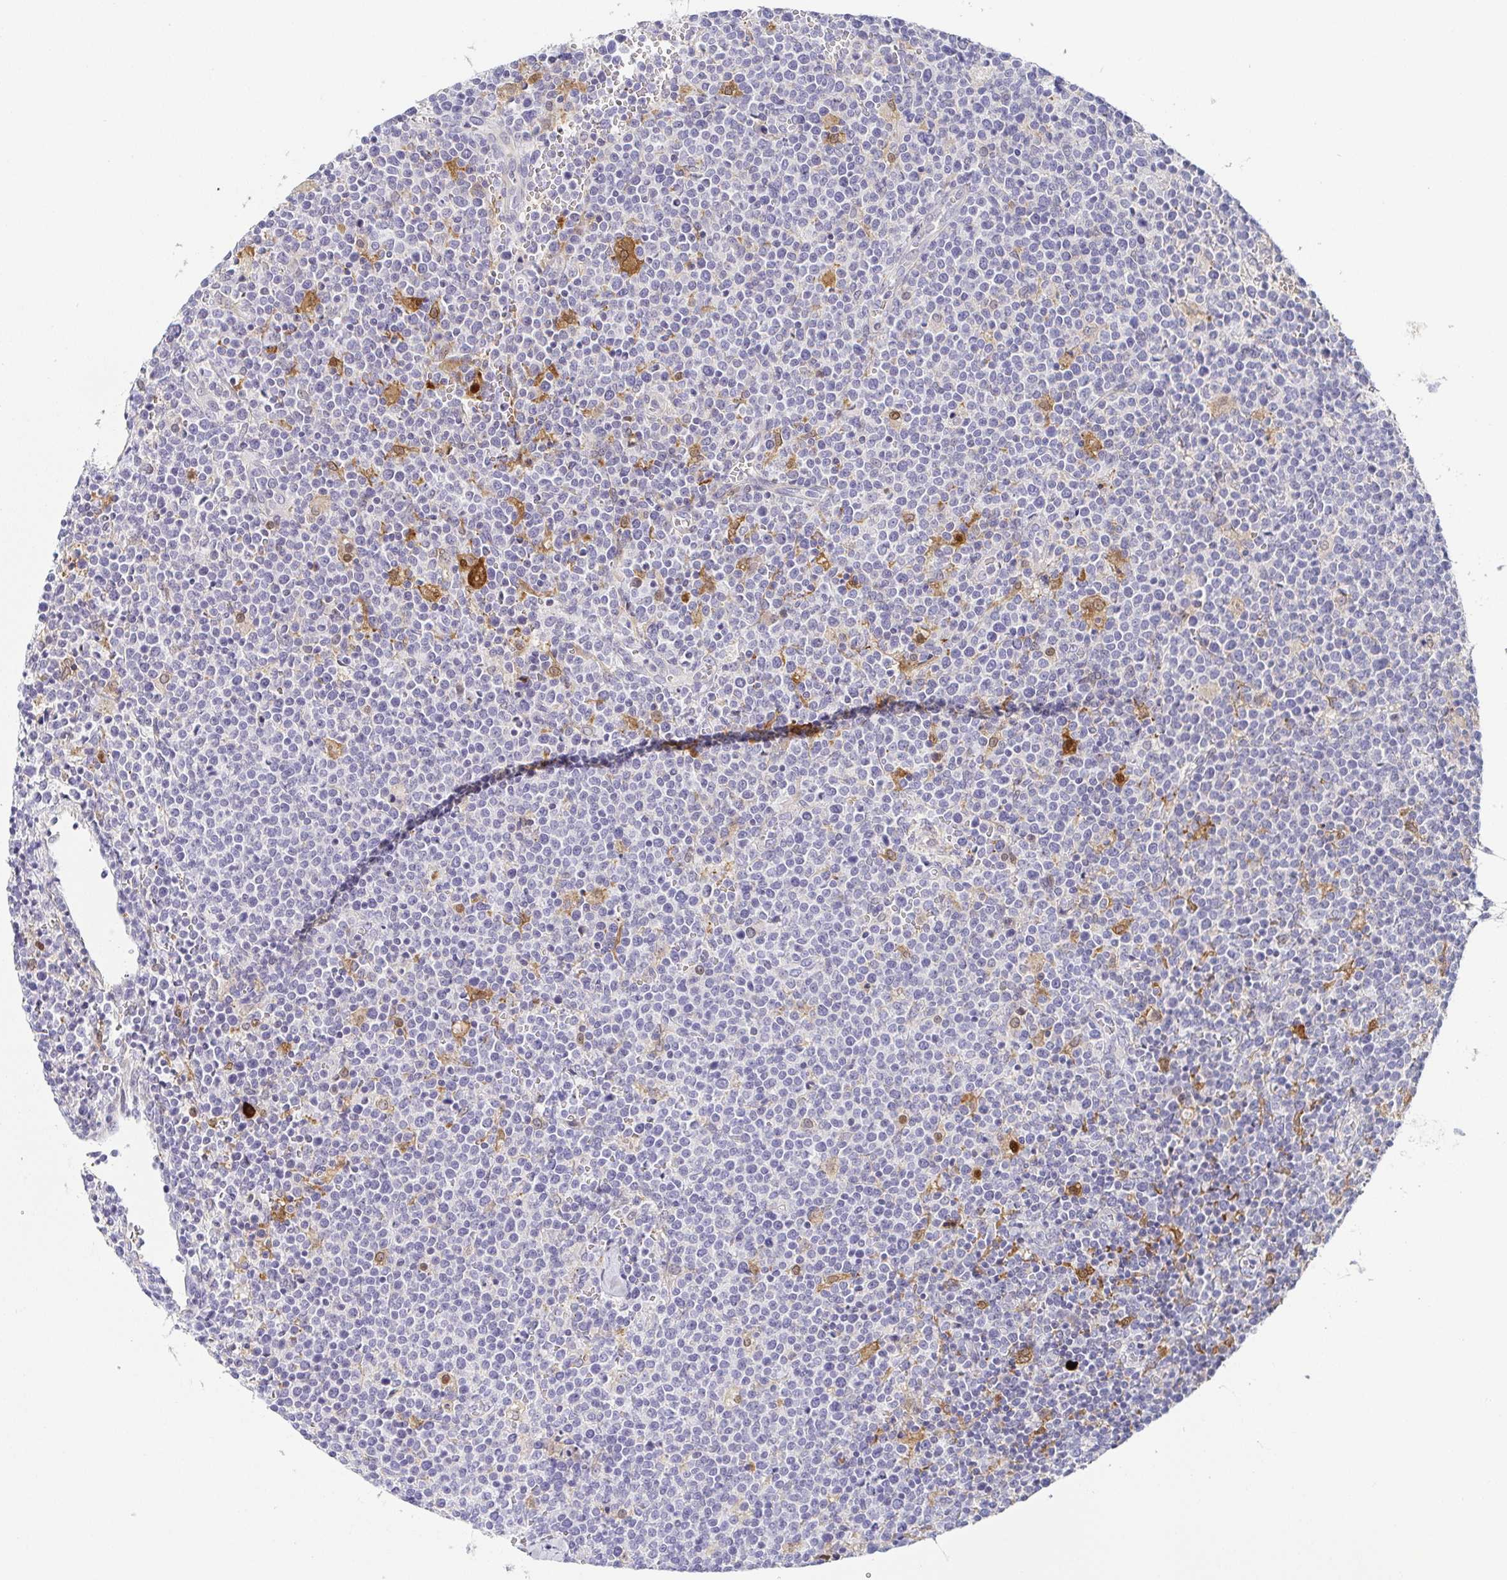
{"staining": {"intensity": "negative", "quantity": "none", "location": "none"}, "tissue": "lymphoma", "cell_type": "Tumor cells", "image_type": "cancer", "snomed": [{"axis": "morphology", "description": "Malignant lymphoma, non-Hodgkin's type, High grade"}, {"axis": "topography", "description": "Lymph node"}], "caption": "Malignant lymphoma, non-Hodgkin's type (high-grade) was stained to show a protein in brown. There is no significant expression in tumor cells. Nuclei are stained in blue.", "gene": "RNASE7", "patient": {"sex": "male", "age": 61}}